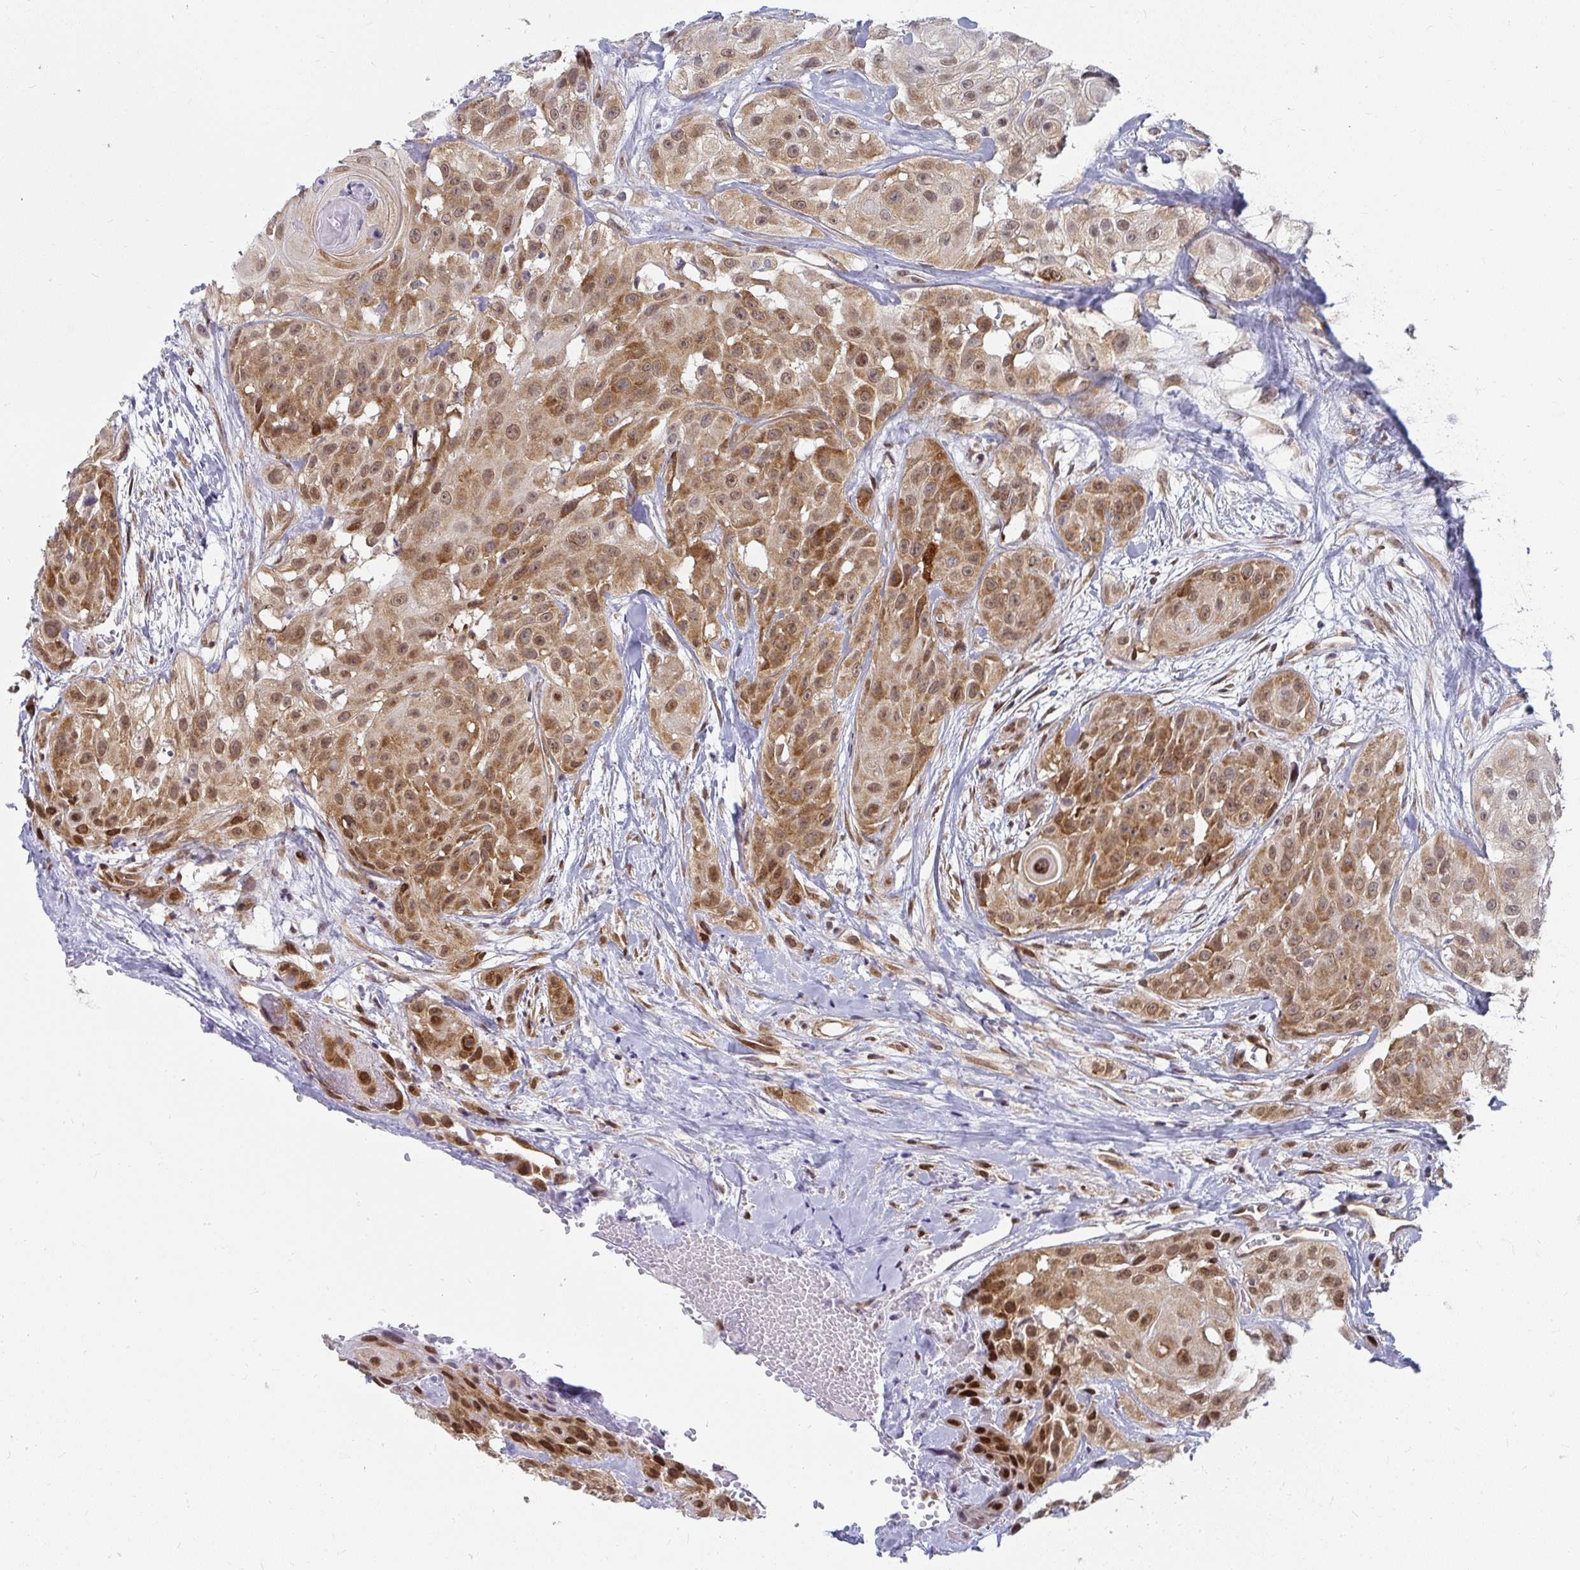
{"staining": {"intensity": "moderate", "quantity": ">75%", "location": "cytoplasmic/membranous,nuclear"}, "tissue": "head and neck cancer", "cell_type": "Tumor cells", "image_type": "cancer", "snomed": [{"axis": "morphology", "description": "Squamous cell carcinoma, NOS"}, {"axis": "topography", "description": "Head-Neck"}], "caption": "Immunohistochemical staining of head and neck squamous cell carcinoma shows moderate cytoplasmic/membranous and nuclear protein expression in approximately >75% of tumor cells. Using DAB (brown) and hematoxylin (blue) stains, captured at high magnification using brightfield microscopy.", "gene": "SYNCRIP", "patient": {"sex": "male", "age": 83}}